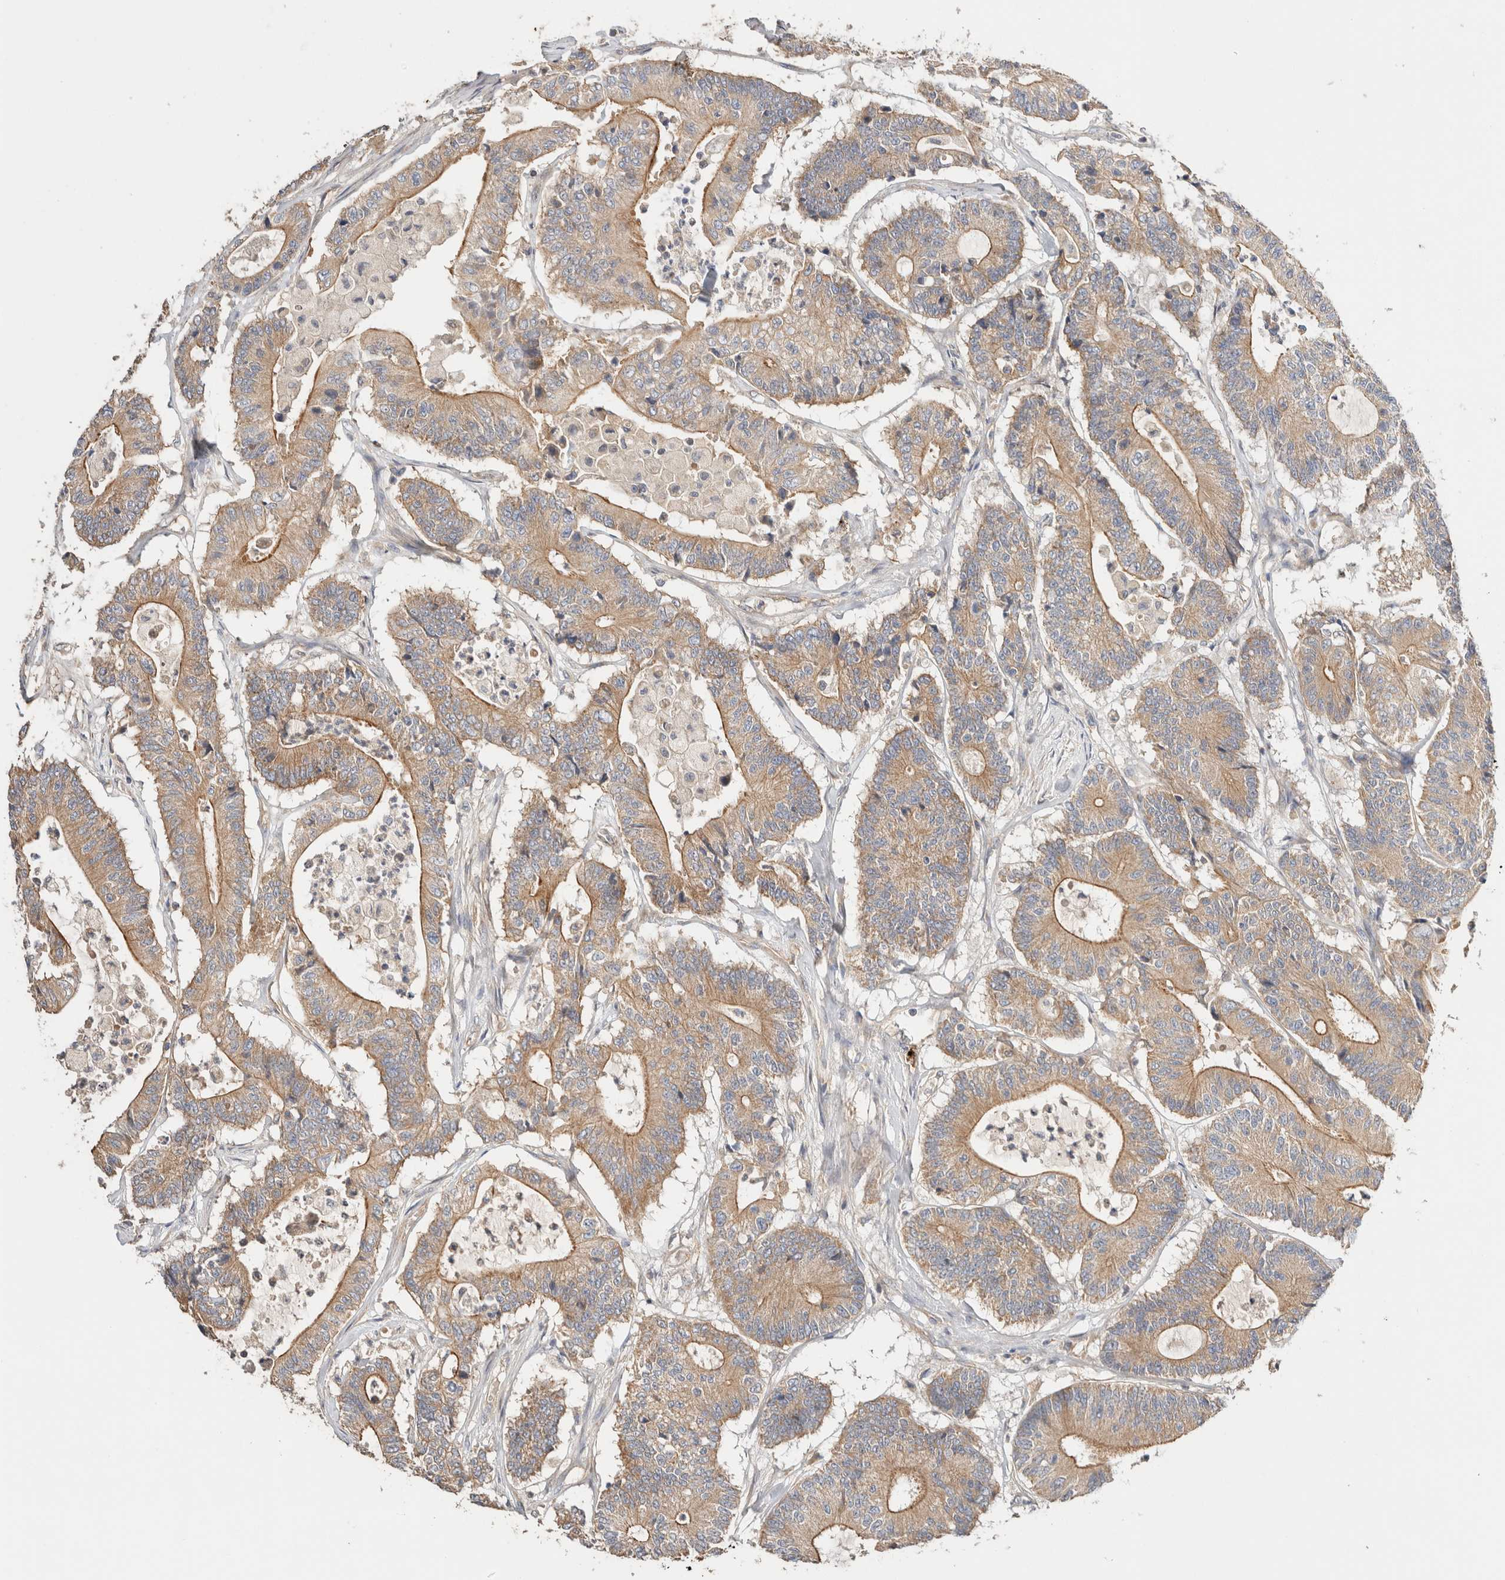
{"staining": {"intensity": "moderate", "quantity": ">75%", "location": "cytoplasmic/membranous"}, "tissue": "colorectal cancer", "cell_type": "Tumor cells", "image_type": "cancer", "snomed": [{"axis": "morphology", "description": "Adenocarcinoma, NOS"}, {"axis": "topography", "description": "Colon"}], "caption": "Tumor cells exhibit medium levels of moderate cytoplasmic/membranous positivity in about >75% of cells in colorectal cancer. (IHC, brightfield microscopy, high magnification).", "gene": "B3GNTL1", "patient": {"sex": "female", "age": 84}}